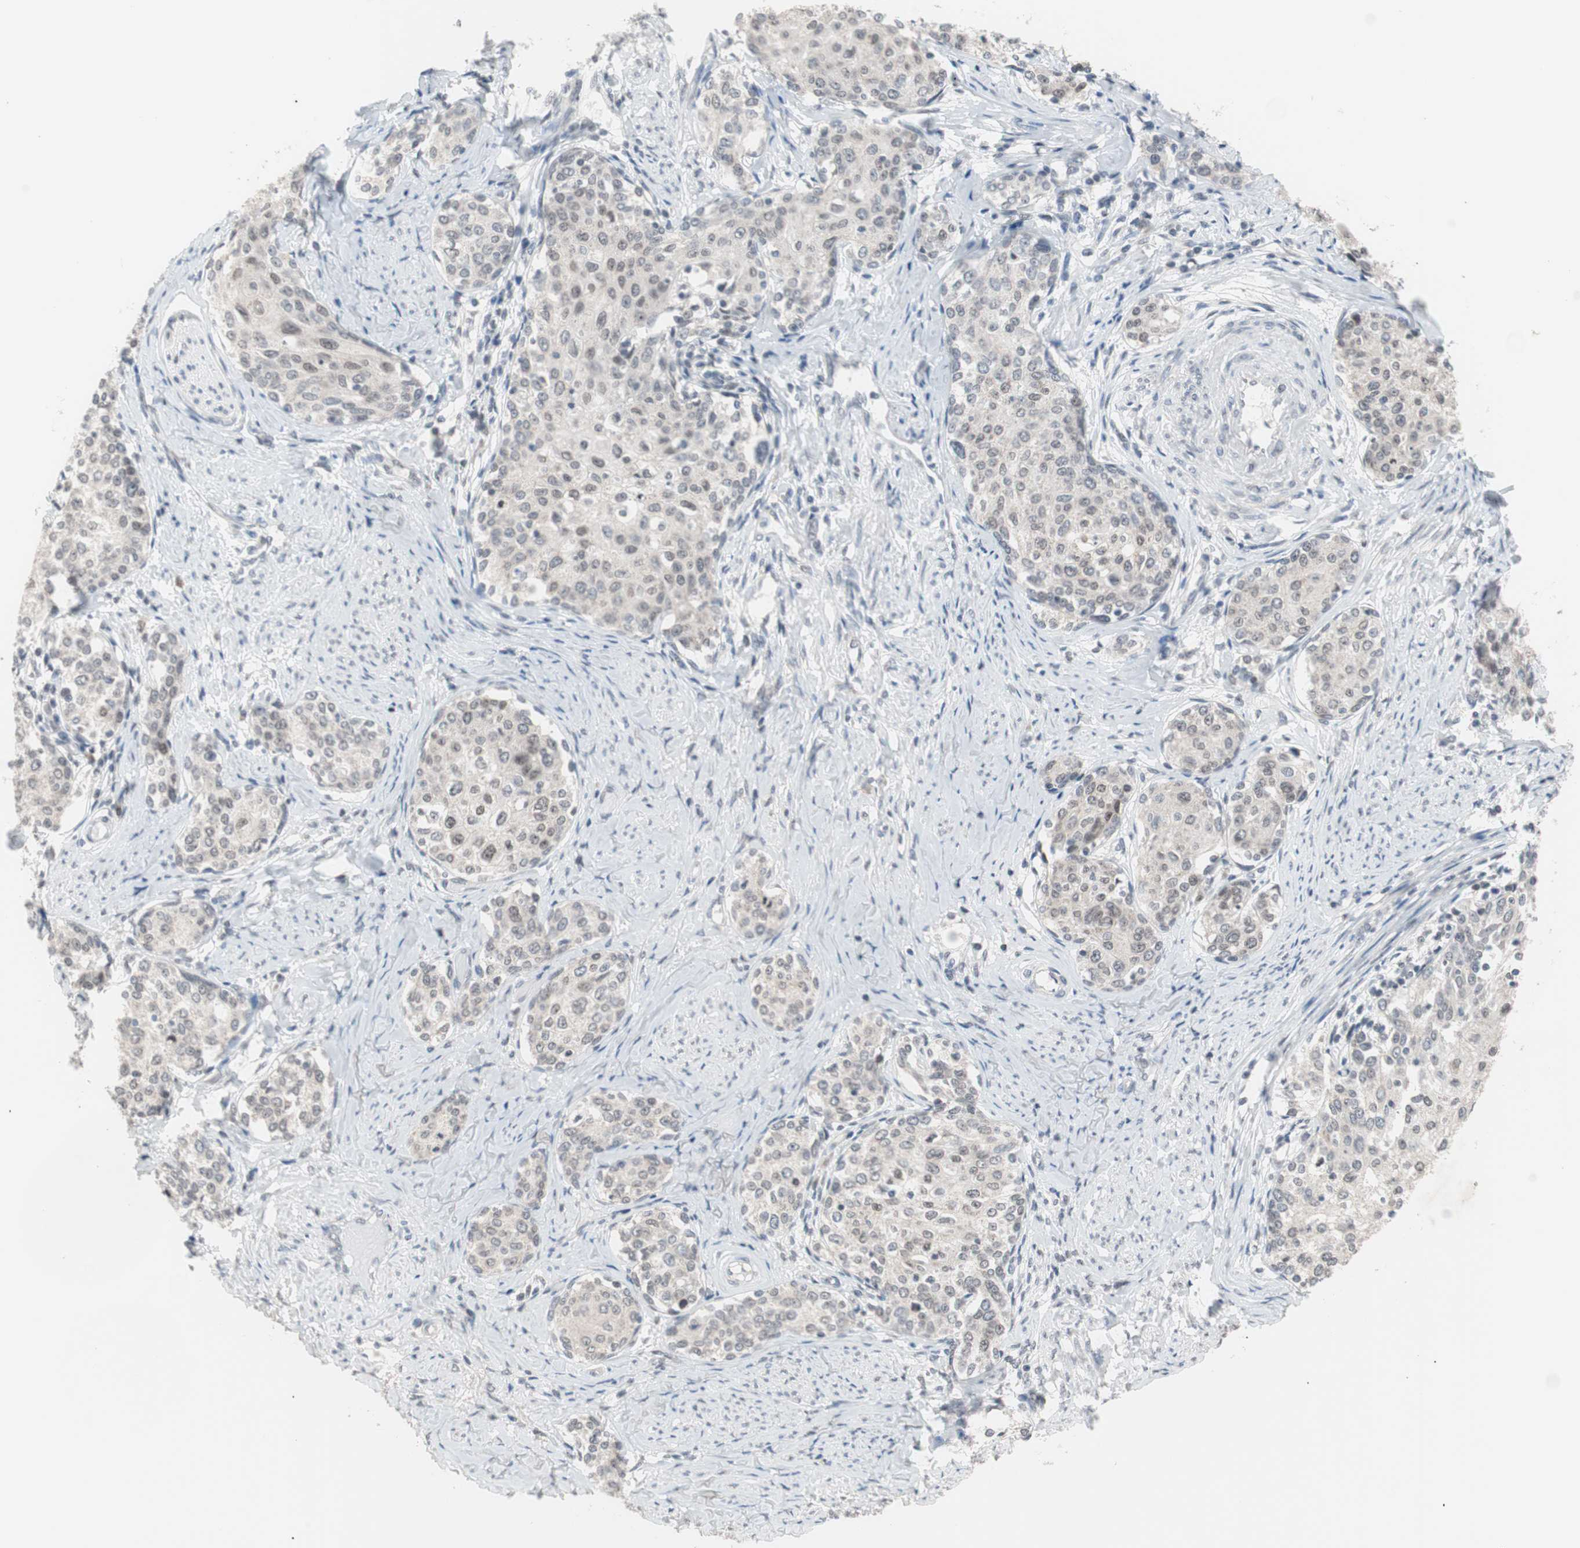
{"staining": {"intensity": "negative", "quantity": "none", "location": "none"}, "tissue": "cervical cancer", "cell_type": "Tumor cells", "image_type": "cancer", "snomed": [{"axis": "morphology", "description": "Squamous cell carcinoma, NOS"}, {"axis": "morphology", "description": "Adenocarcinoma, NOS"}, {"axis": "topography", "description": "Cervix"}], "caption": "There is no significant positivity in tumor cells of cervical squamous cell carcinoma.", "gene": "LIG3", "patient": {"sex": "female", "age": 52}}